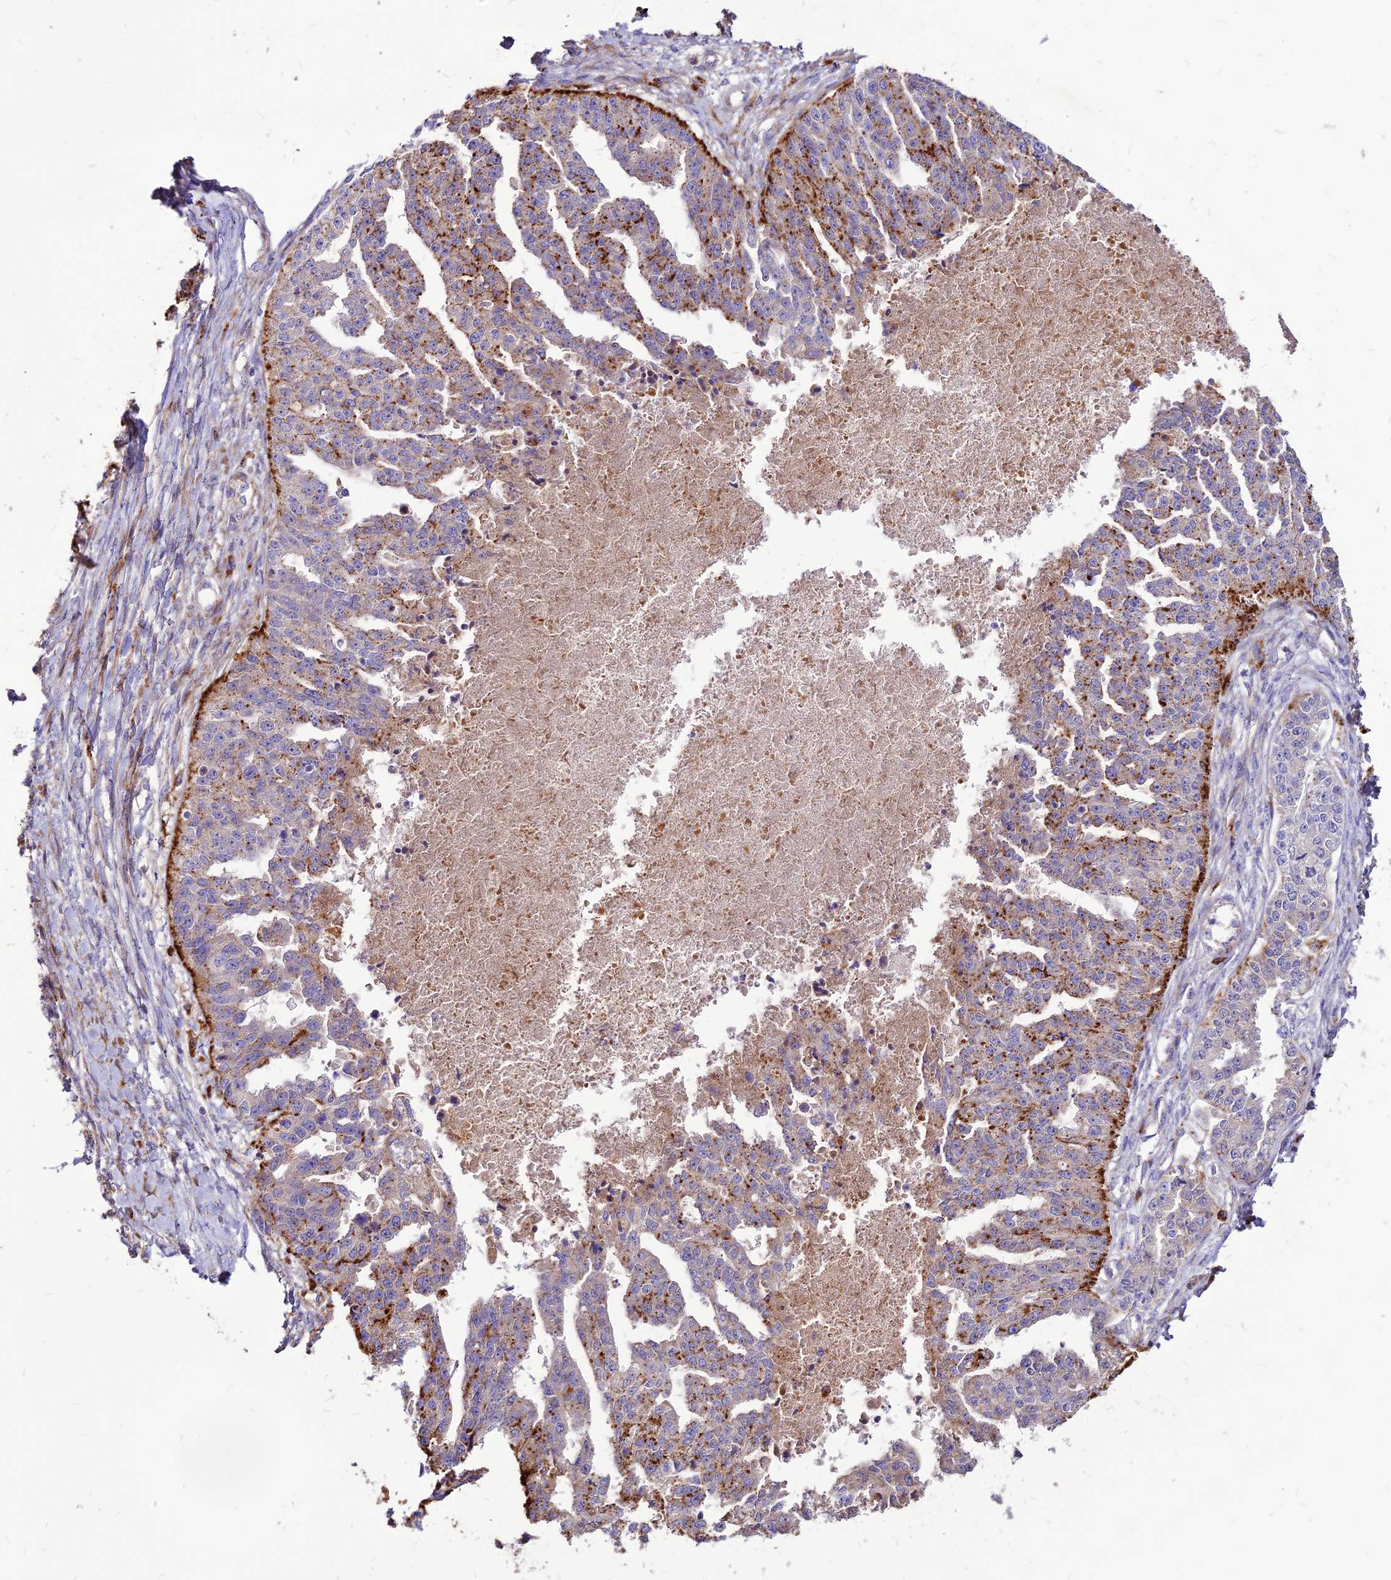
{"staining": {"intensity": "moderate", "quantity": "25%-75%", "location": "cytoplasmic/membranous"}, "tissue": "ovarian cancer", "cell_type": "Tumor cells", "image_type": "cancer", "snomed": [{"axis": "morphology", "description": "Cystadenocarcinoma, serous, NOS"}, {"axis": "topography", "description": "Ovary"}], "caption": "Serous cystadenocarcinoma (ovarian) stained with a brown dye exhibits moderate cytoplasmic/membranous positive staining in about 25%-75% of tumor cells.", "gene": "RIMOC1", "patient": {"sex": "female", "age": 58}}